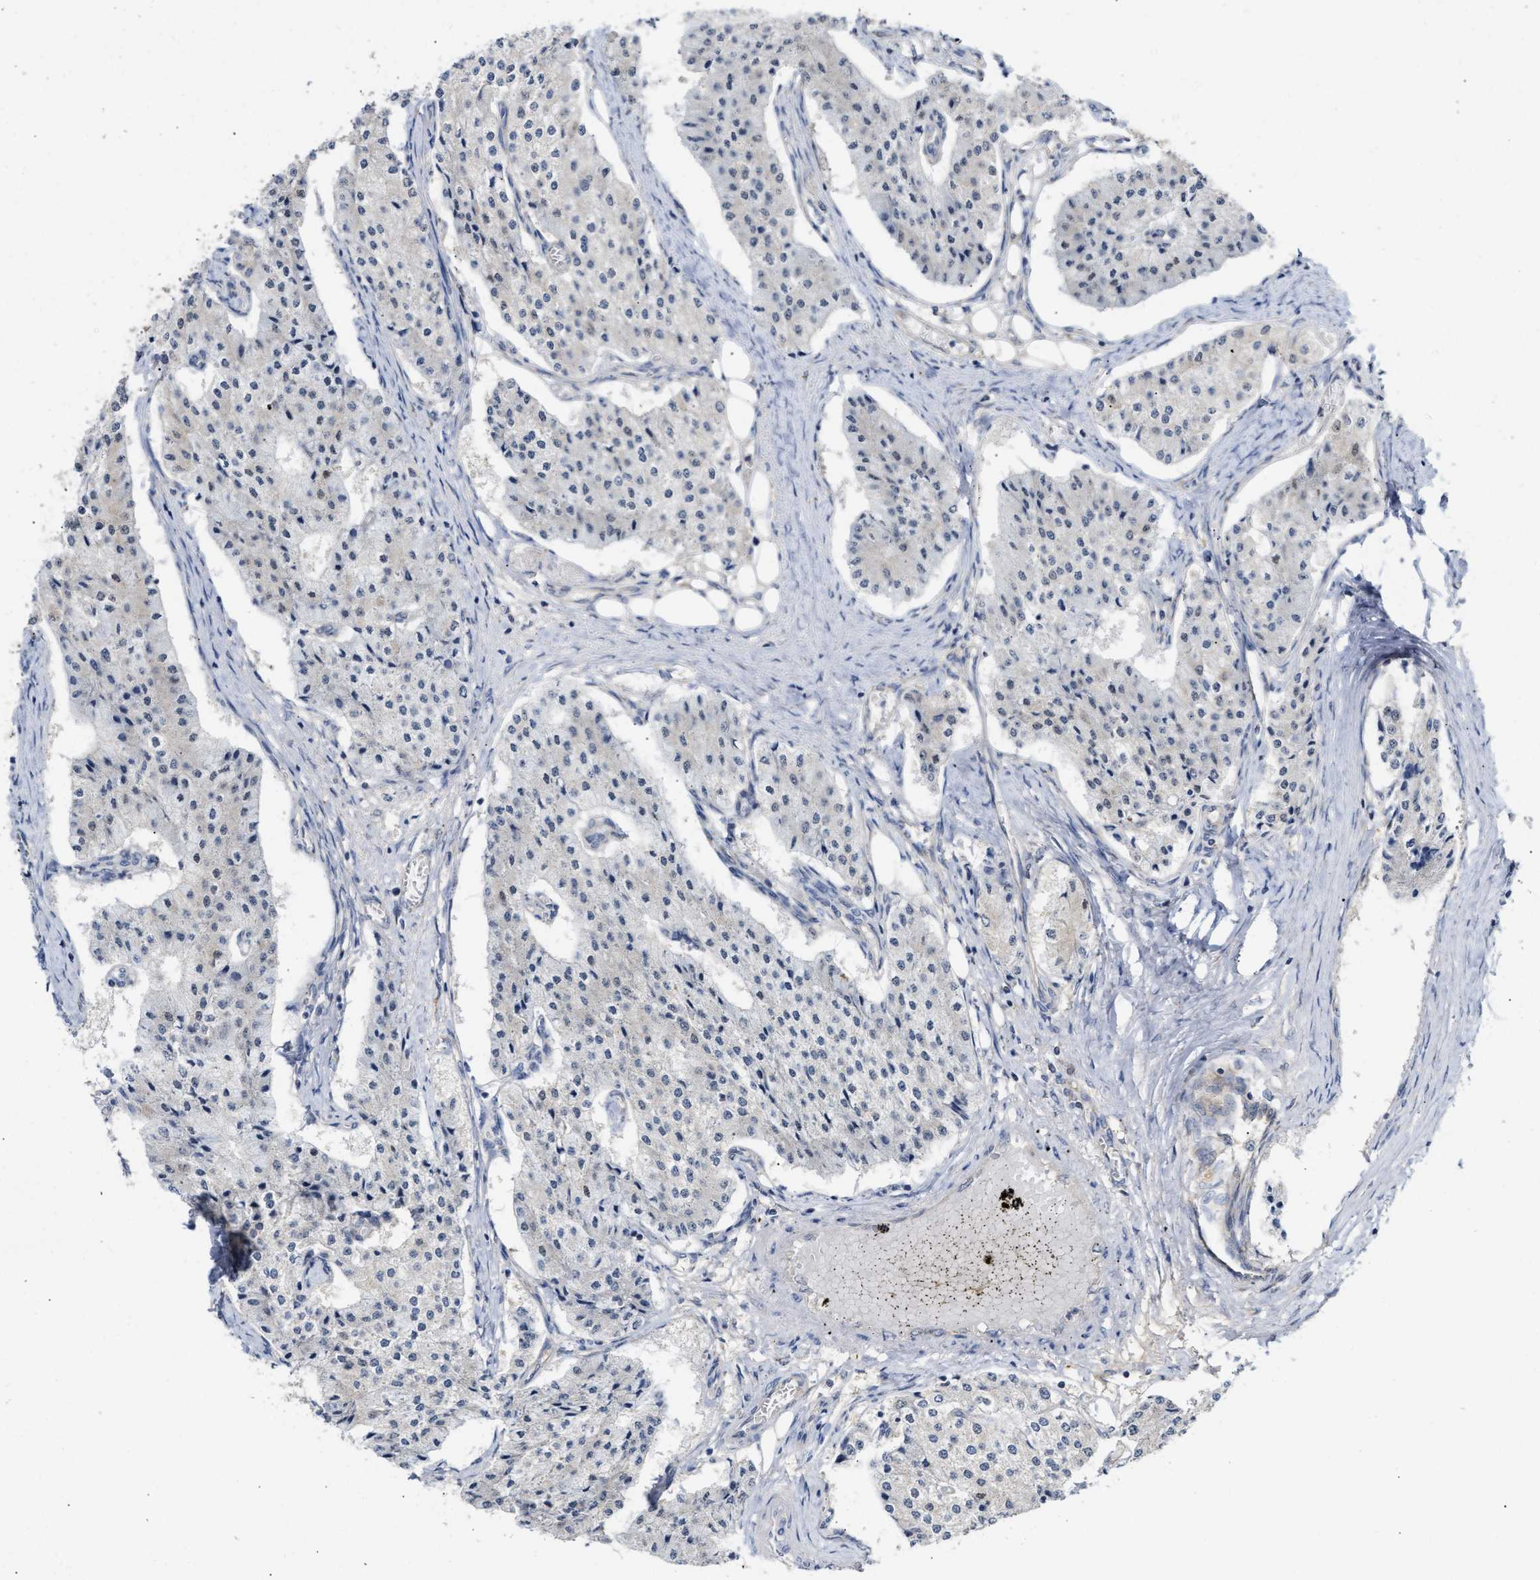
{"staining": {"intensity": "negative", "quantity": "none", "location": "none"}, "tissue": "carcinoid", "cell_type": "Tumor cells", "image_type": "cancer", "snomed": [{"axis": "morphology", "description": "Carcinoid, malignant, NOS"}, {"axis": "topography", "description": "Colon"}], "caption": "The image demonstrates no staining of tumor cells in carcinoid. (Brightfield microscopy of DAB (3,3'-diaminobenzidine) IHC at high magnification).", "gene": "BBLN", "patient": {"sex": "female", "age": 52}}